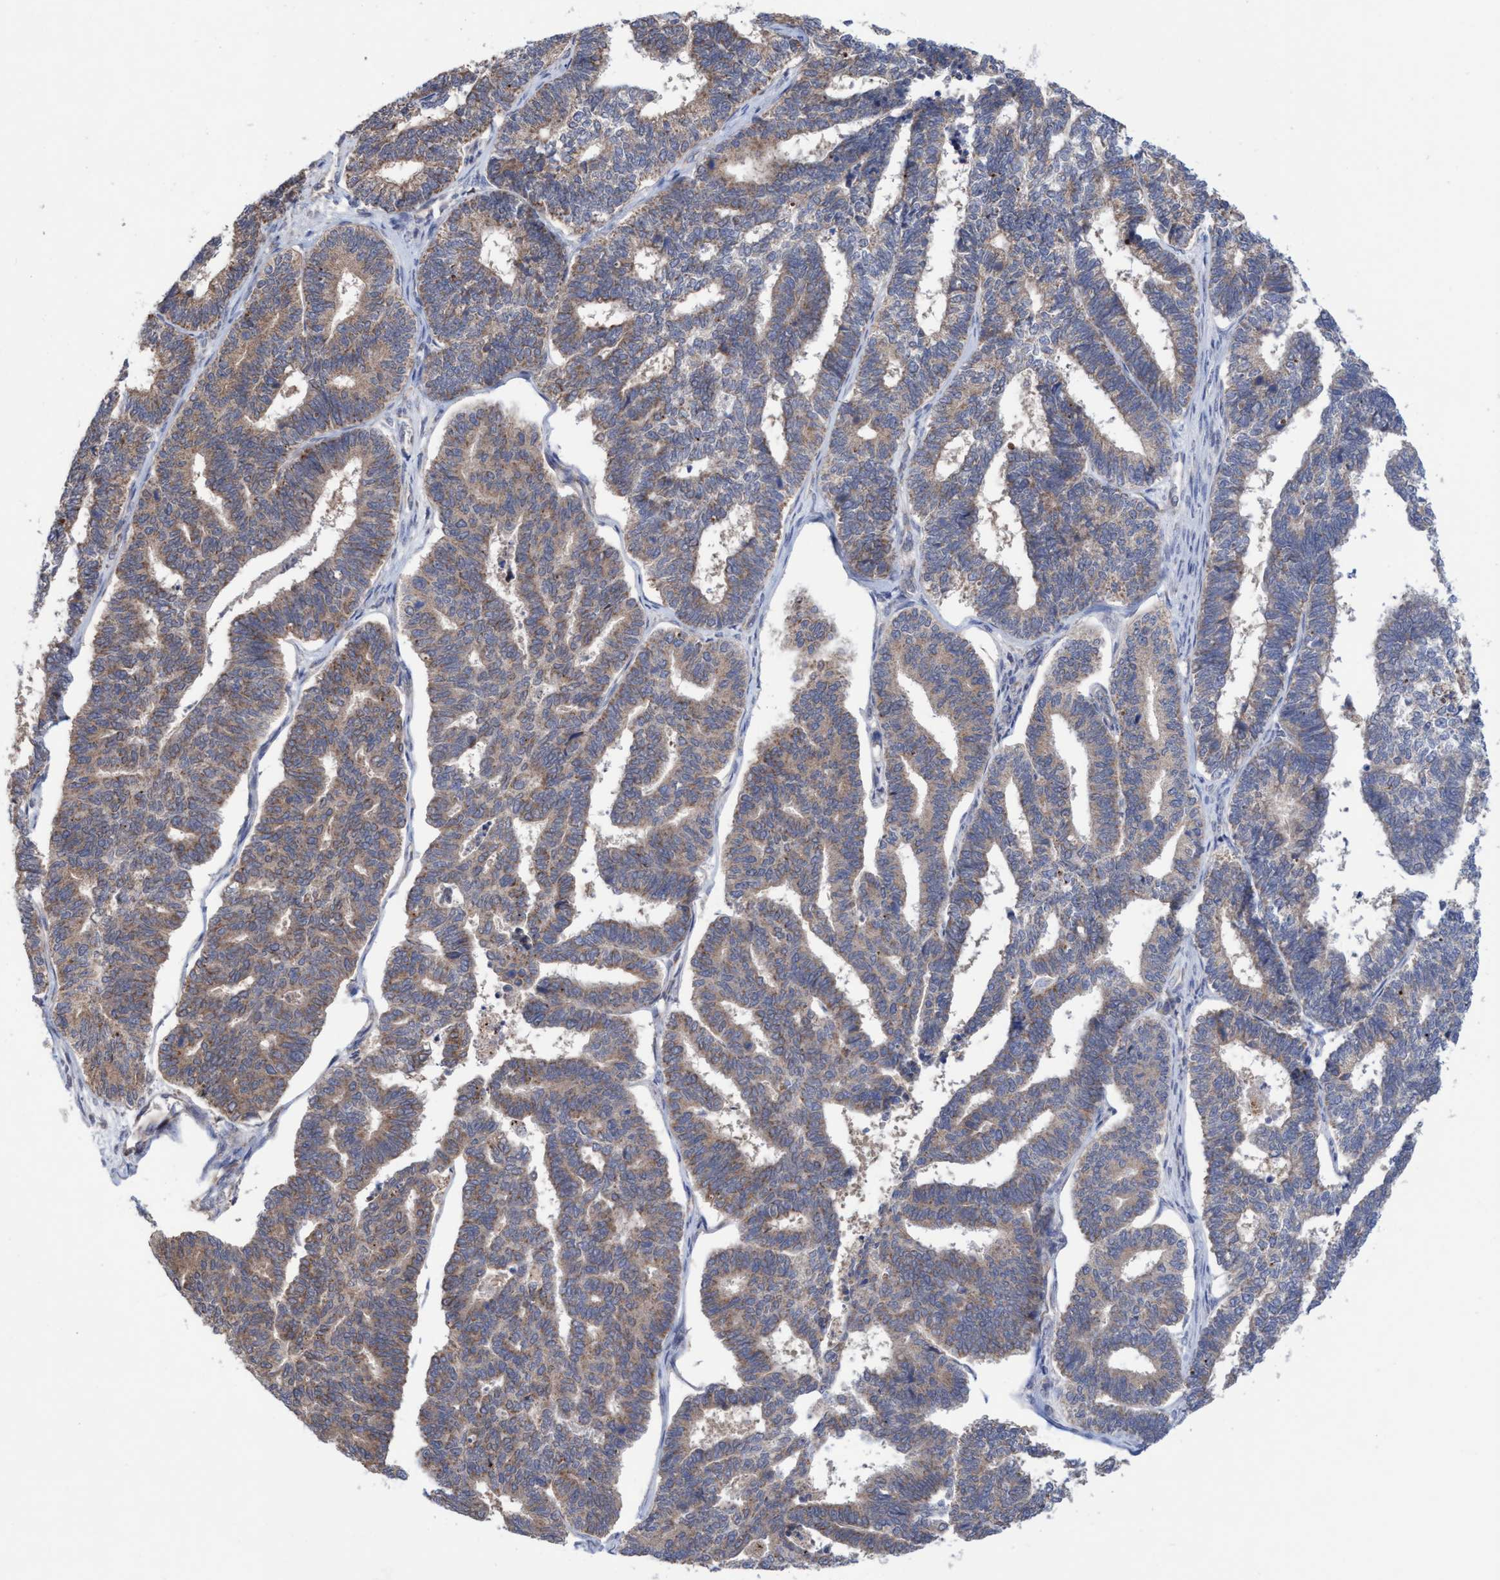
{"staining": {"intensity": "moderate", "quantity": ">75%", "location": "cytoplasmic/membranous"}, "tissue": "endometrial cancer", "cell_type": "Tumor cells", "image_type": "cancer", "snomed": [{"axis": "morphology", "description": "Adenocarcinoma, NOS"}, {"axis": "topography", "description": "Endometrium"}], "caption": "Moderate cytoplasmic/membranous expression is seen in about >75% of tumor cells in endometrial cancer.", "gene": "P2RY14", "patient": {"sex": "female", "age": 70}}